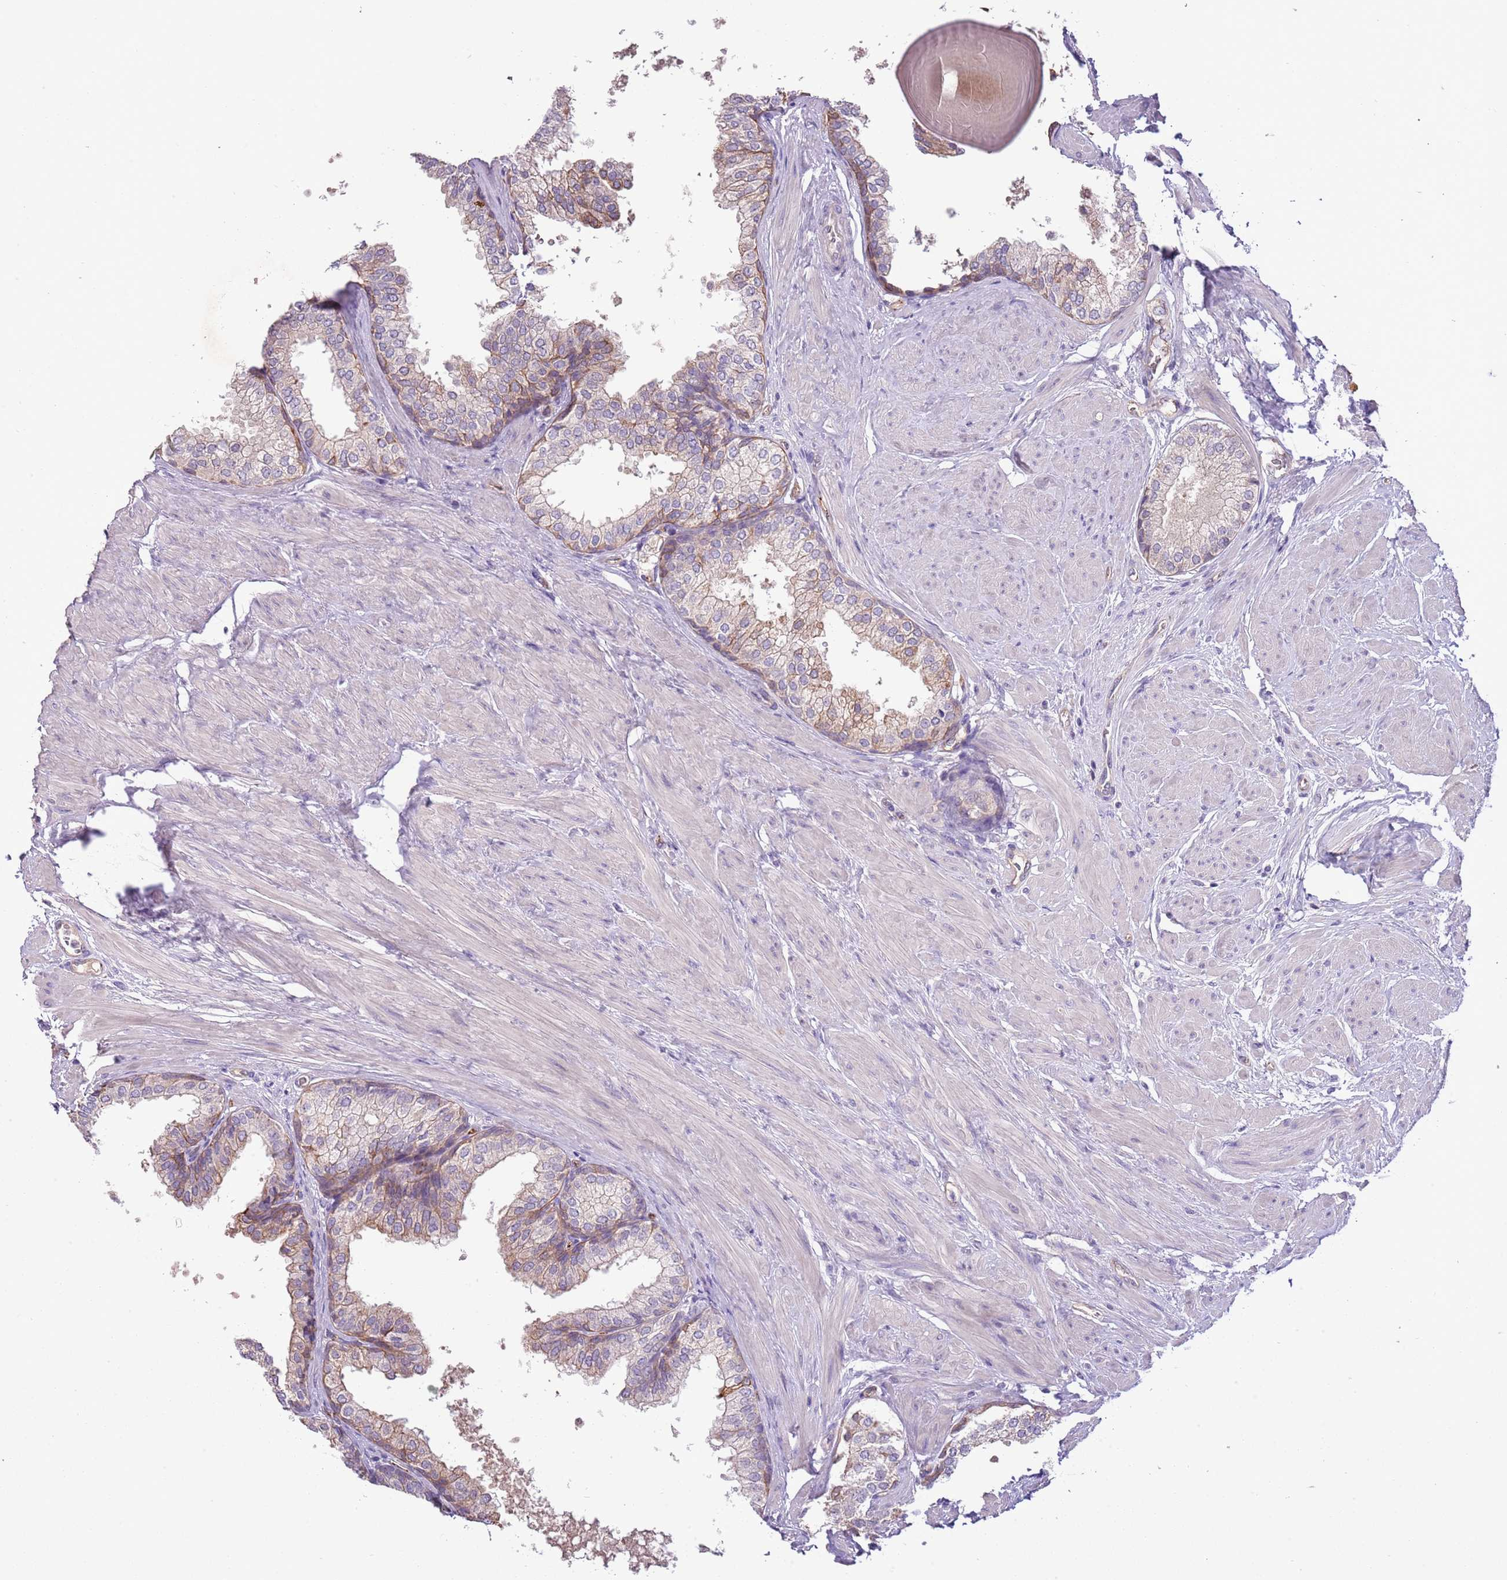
{"staining": {"intensity": "moderate", "quantity": "<25%", "location": "cytoplasmic/membranous"}, "tissue": "prostate", "cell_type": "Glandular cells", "image_type": "normal", "snomed": [{"axis": "morphology", "description": "Normal tissue, NOS"}, {"axis": "topography", "description": "Prostate"}], "caption": "Immunohistochemical staining of unremarkable human prostate reveals moderate cytoplasmic/membranous protein staining in approximately <25% of glandular cells.", "gene": "HES3", "patient": {"sex": "male", "age": 48}}